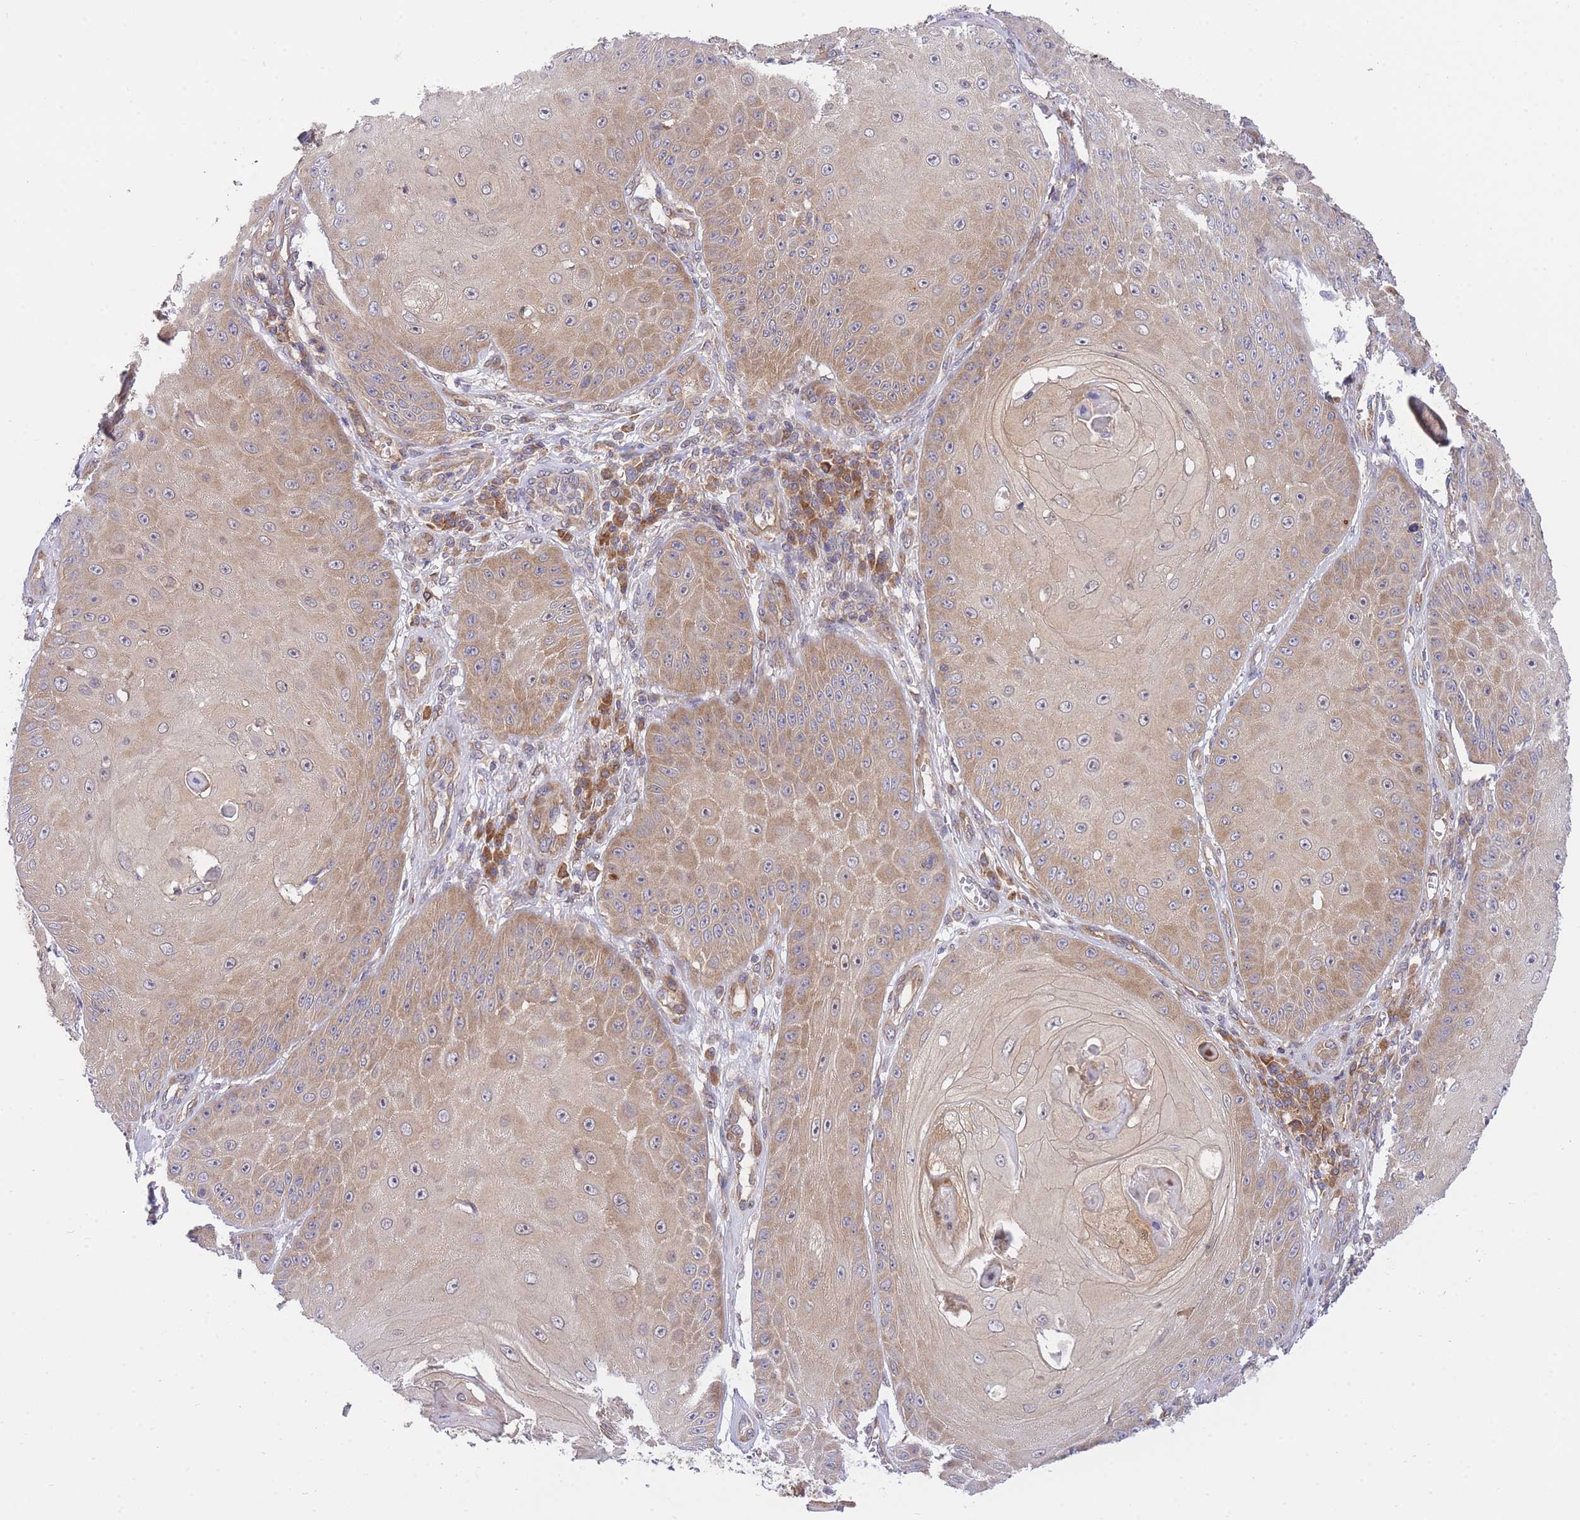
{"staining": {"intensity": "moderate", "quantity": ">75%", "location": "cytoplasmic/membranous"}, "tissue": "skin cancer", "cell_type": "Tumor cells", "image_type": "cancer", "snomed": [{"axis": "morphology", "description": "Squamous cell carcinoma, NOS"}, {"axis": "topography", "description": "Skin"}], "caption": "Skin cancer stained with DAB immunohistochemistry demonstrates medium levels of moderate cytoplasmic/membranous positivity in about >75% of tumor cells.", "gene": "EIF2B2", "patient": {"sex": "male", "age": 70}}